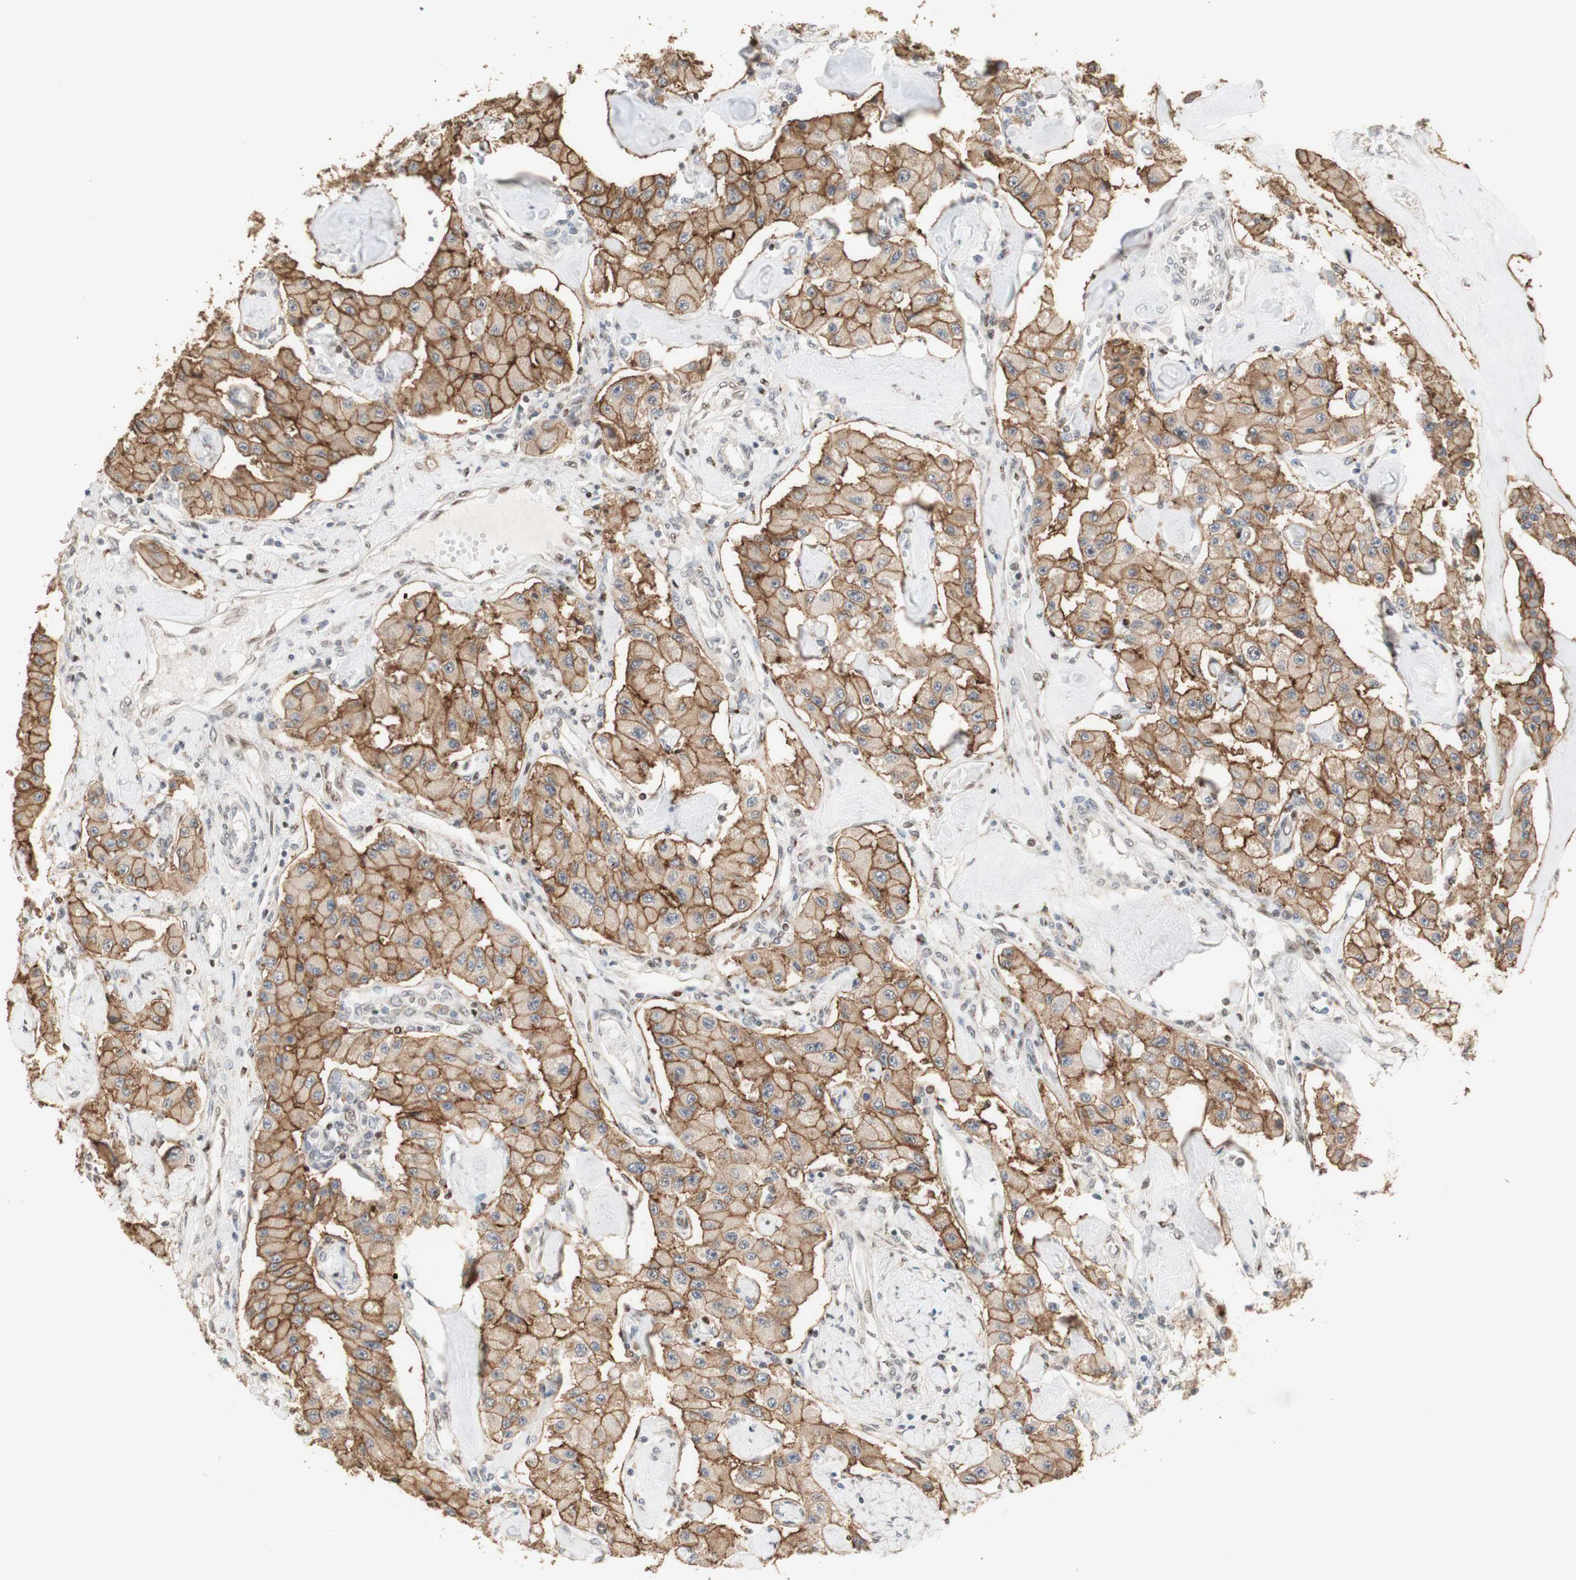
{"staining": {"intensity": "moderate", "quantity": ">75%", "location": "cytoplasmic/membranous"}, "tissue": "carcinoid", "cell_type": "Tumor cells", "image_type": "cancer", "snomed": [{"axis": "morphology", "description": "Carcinoid, malignant, NOS"}, {"axis": "topography", "description": "Pancreas"}], "caption": "High-power microscopy captured an immunohistochemistry histopathology image of carcinoid (malignant), revealing moderate cytoplasmic/membranous staining in about >75% of tumor cells. The protein is stained brown, and the nuclei are stained in blue (DAB (3,3'-diaminobenzidine) IHC with brightfield microscopy, high magnification).", "gene": "FOXP1", "patient": {"sex": "male", "age": 41}}